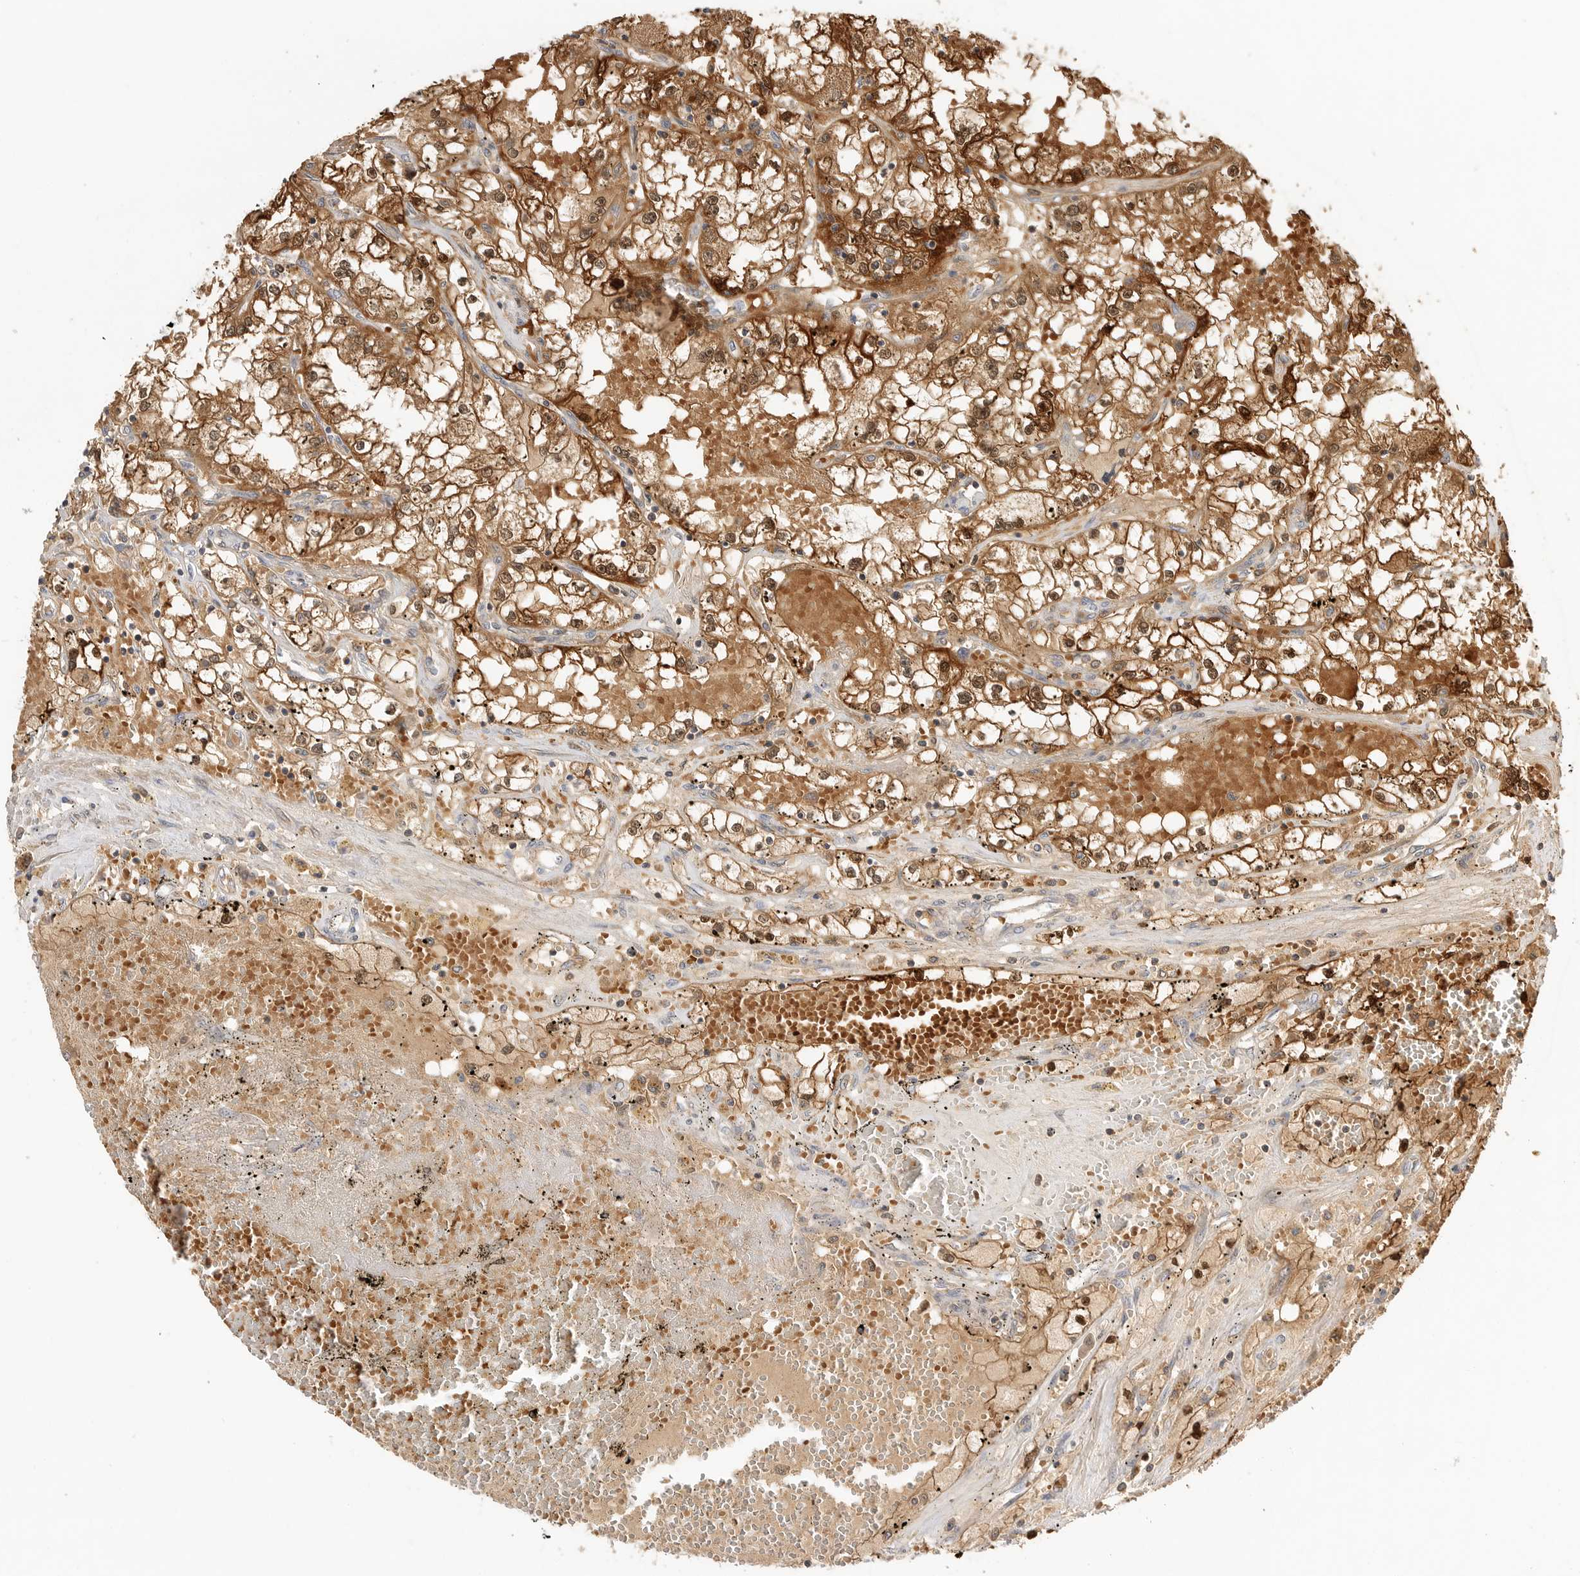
{"staining": {"intensity": "strong", "quantity": ">75%", "location": "cytoplasmic/membranous,nuclear"}, "tissue": "renal cancer", "cell_type": "Tumor cells", "image_type": "cancer", "snomed": [{"axis": "morphology", "description": "Adenocarcinoma, NOS"}, {"axis": "topography", "description": "Kidney"}], "caption": "Immunohistochemistry photomicrograph of adenocarcinoma (renal) stained for a protein (brown), which demonstrates high levels of strong cytoplasmic/membranous and nuclear expression in approximately >75% of tumor cells.", "gene": "CLDN12", "patient": {"sex": "male", "age": 56}}